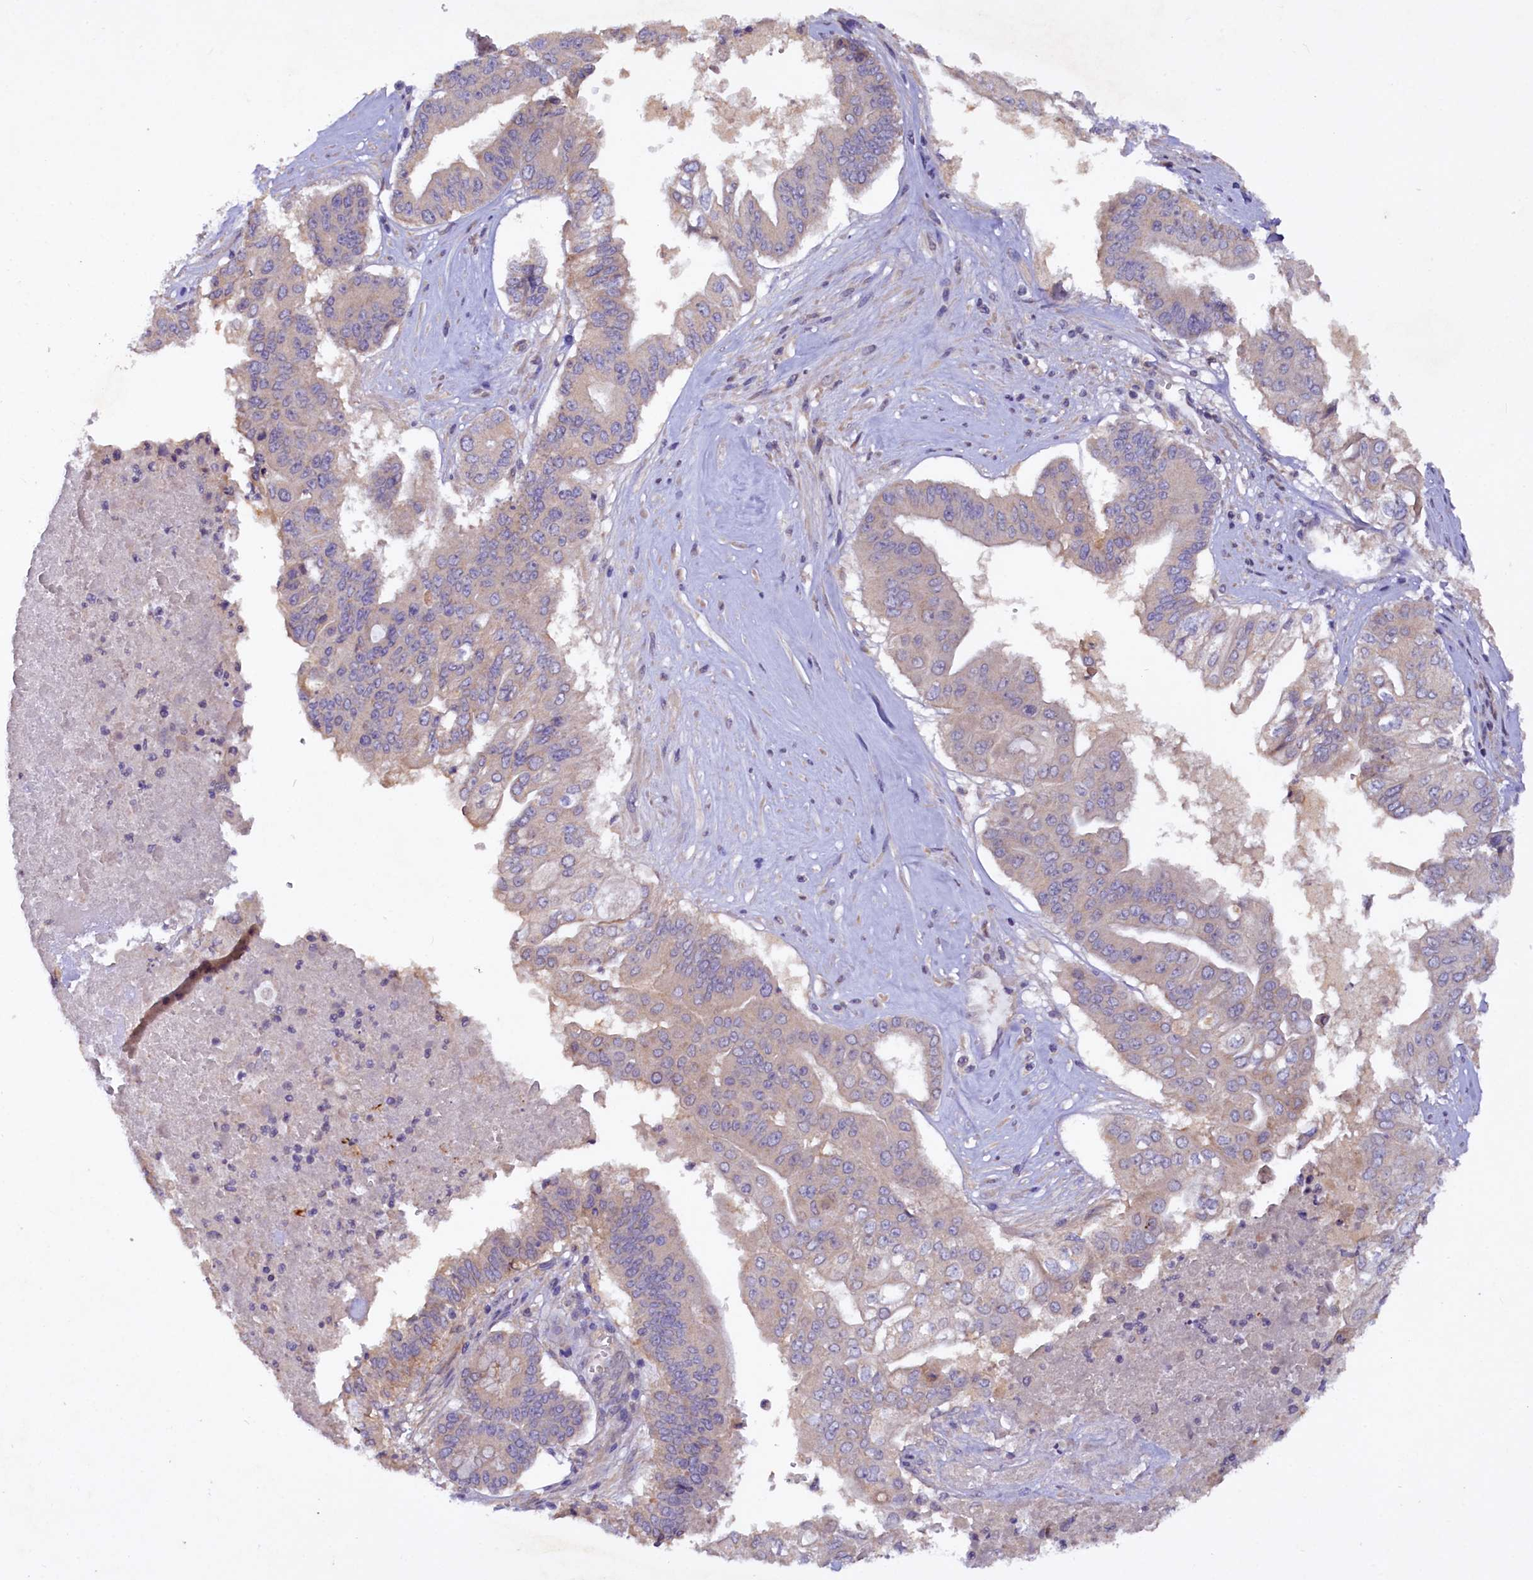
{"staining": {"intensity": "negative", "quantity": "none", "location": "none"}, "tissue": "pancreatic cancer", "cell_type": "Tumor cells", "image_type": "cancer", "snomed": [{"axis": "morphology", "description": "Adenocarcinoma, NOS"}, {"axis": "topography", "description": "Pancreas"}], "caption": "Tumor cells show no significant protein positivity in adenocarcinoma (pancreatic).", "gene": "ETFBKMT", "patient": {"sex": "female", "age": 77}}